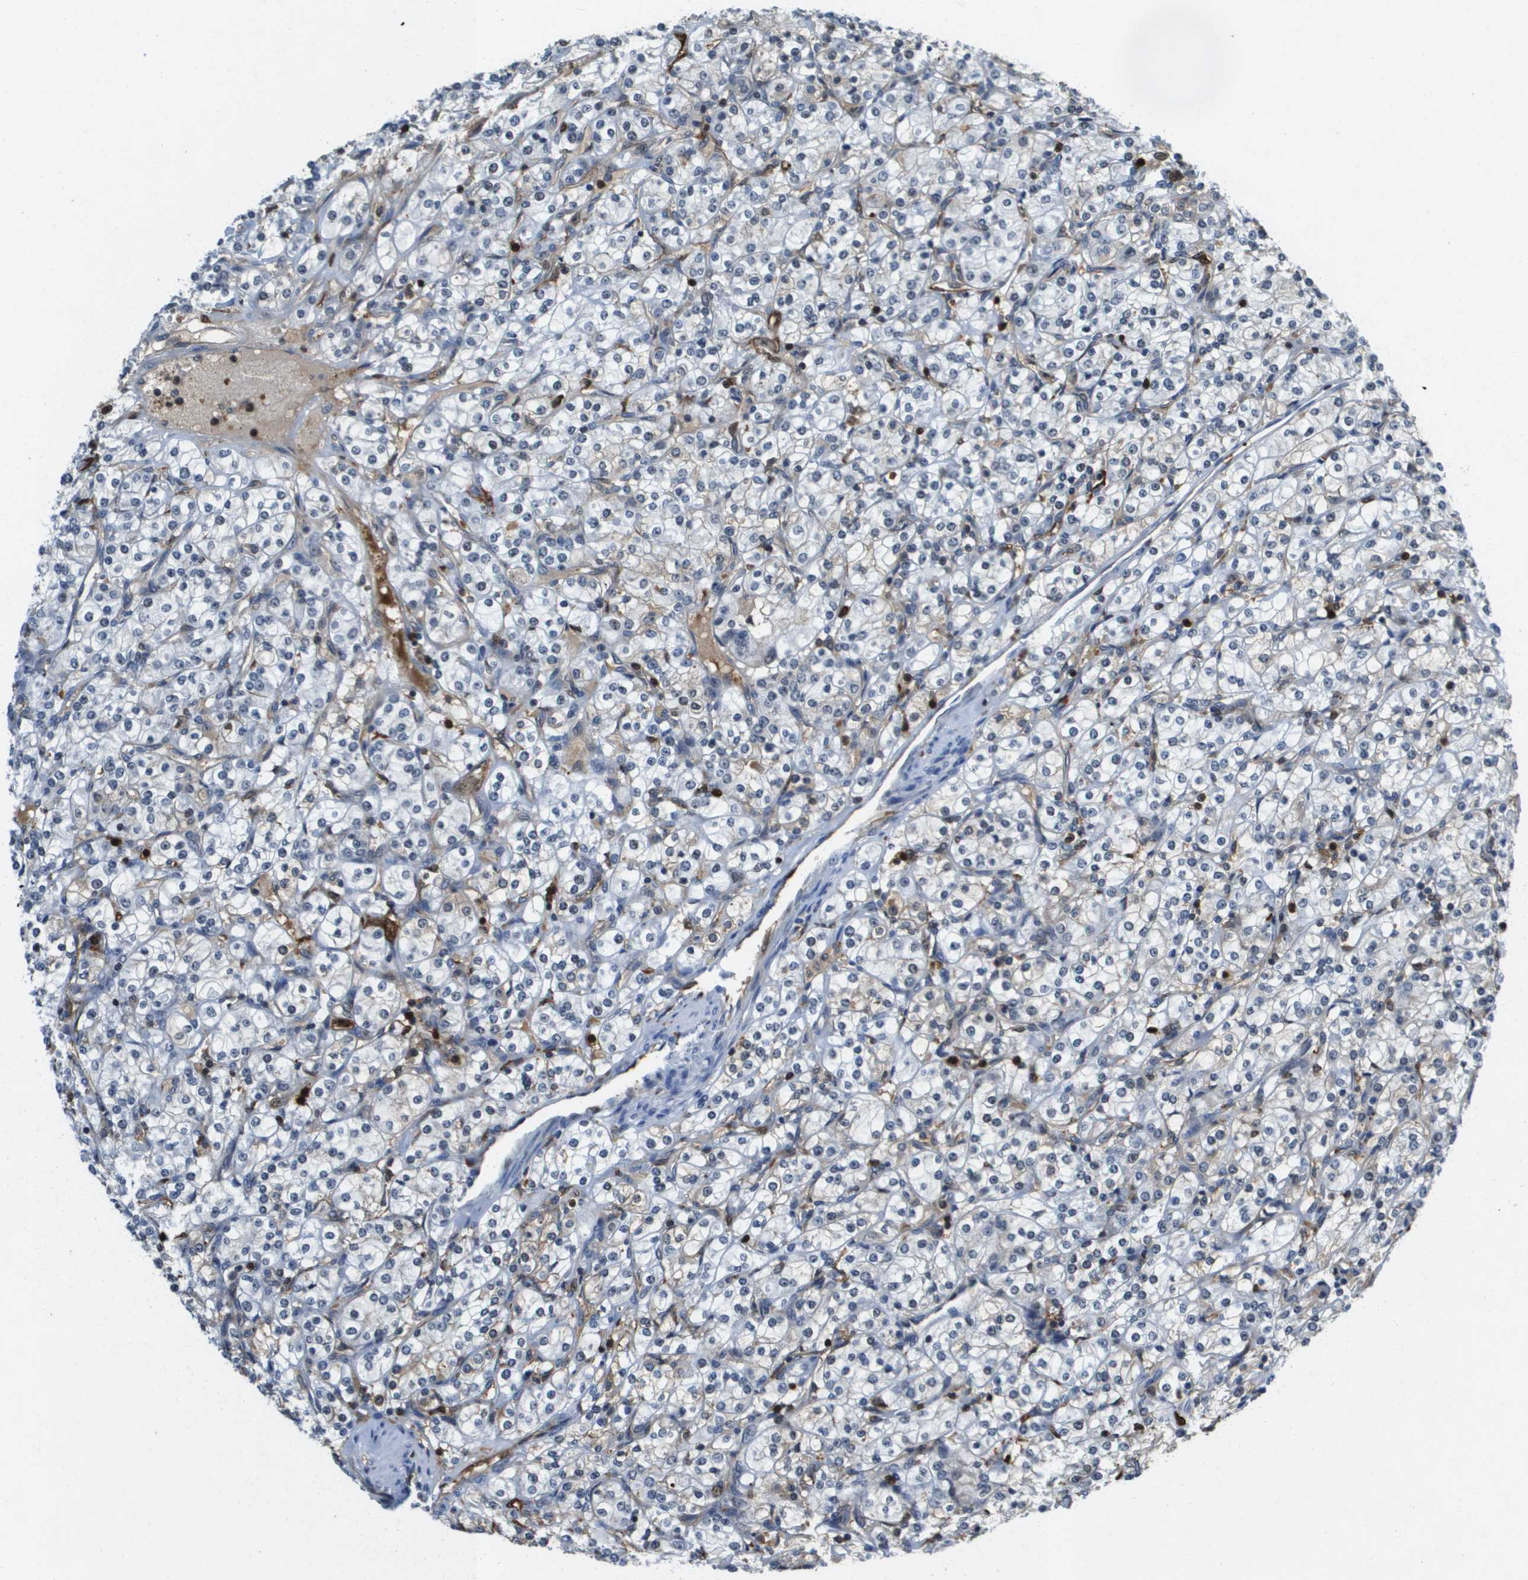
{"staining": {"intensity": "negative", "quantity": "none", "location": "none"}, "tissue": "renal cancer", "cell_type": "Tumor cells", "image_type": "cancer", "snomed": [{"axis": "morphology", "description": "Adenocarcinoma, NOS"}, {"axis": "topography", "description": "Kidney"}], "caption": "IHC of adenocarcinoma (renal) reveals no staining in tumor cells. (Stains: DAB (3,3'-diaminobenzidine) immunohistochemistry (IHC) with hematoxylin counter stain, Microscopy: brightfield microscopy at high magnification).", "gene": "EP400", "patient": {"sex": "male", "age": 77}}